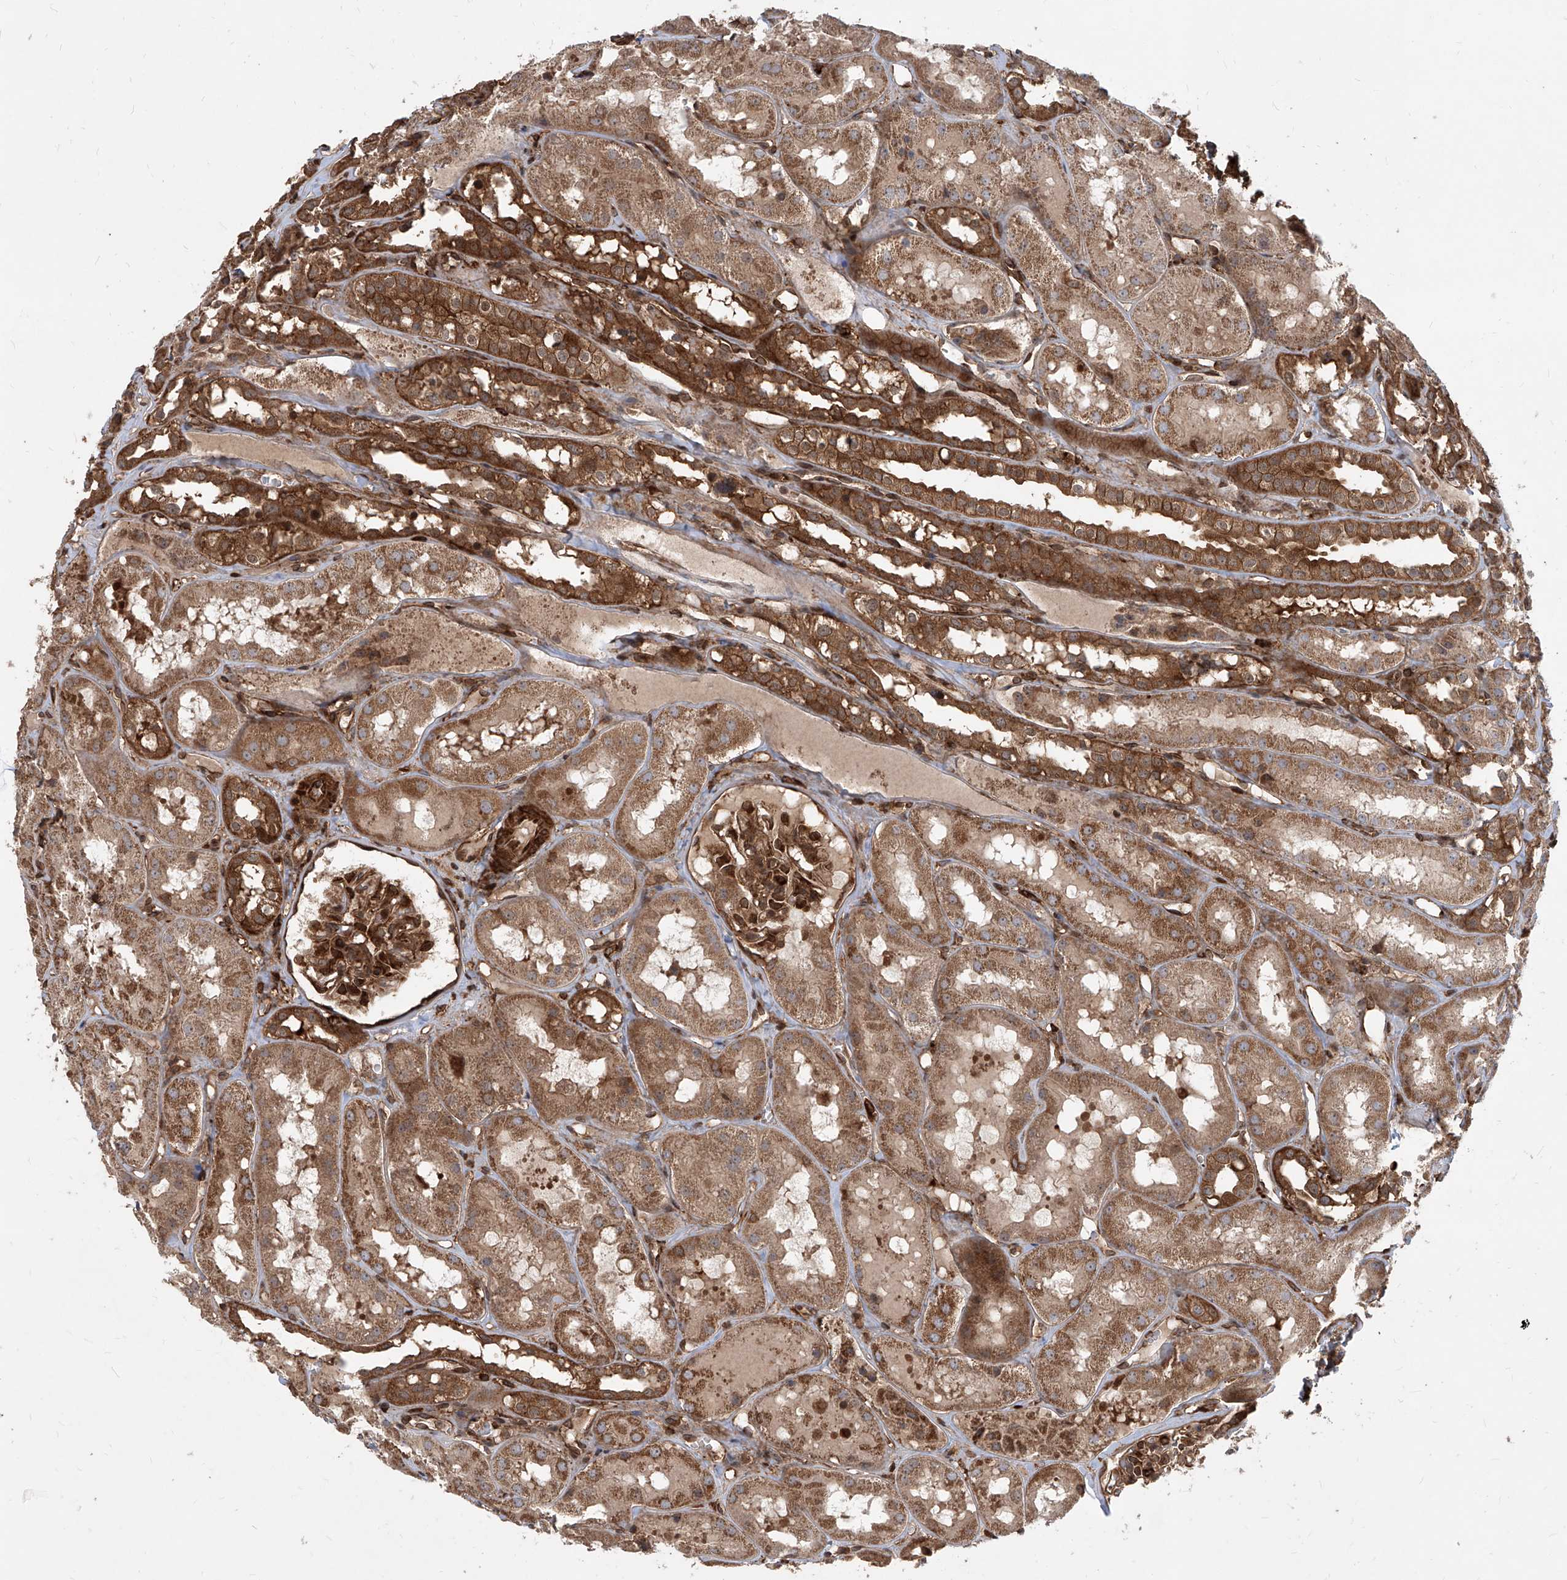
{"staining": {"intensity": "strong", "quantity": ">75%", "location": "cytoplasmic/membranous,nuclear"}, "tissue": "kidney", "cell_type": "Cells in glomeruli", "image_type": "normal", "snomed": [{"axis": "morphology", "description": "Normal tissue, NOS"}, {"axis": "topography", "description": "Kidney"}], "caption": "About >75% of cells in glomeruli in benign kidney demonstrate strong cytoplasmic/membranous,nuclear protein staining as visualized by brown immunohistochemical staining.", "gene": "MAGED2", "patient": {"sex": "male", "age": 16}}